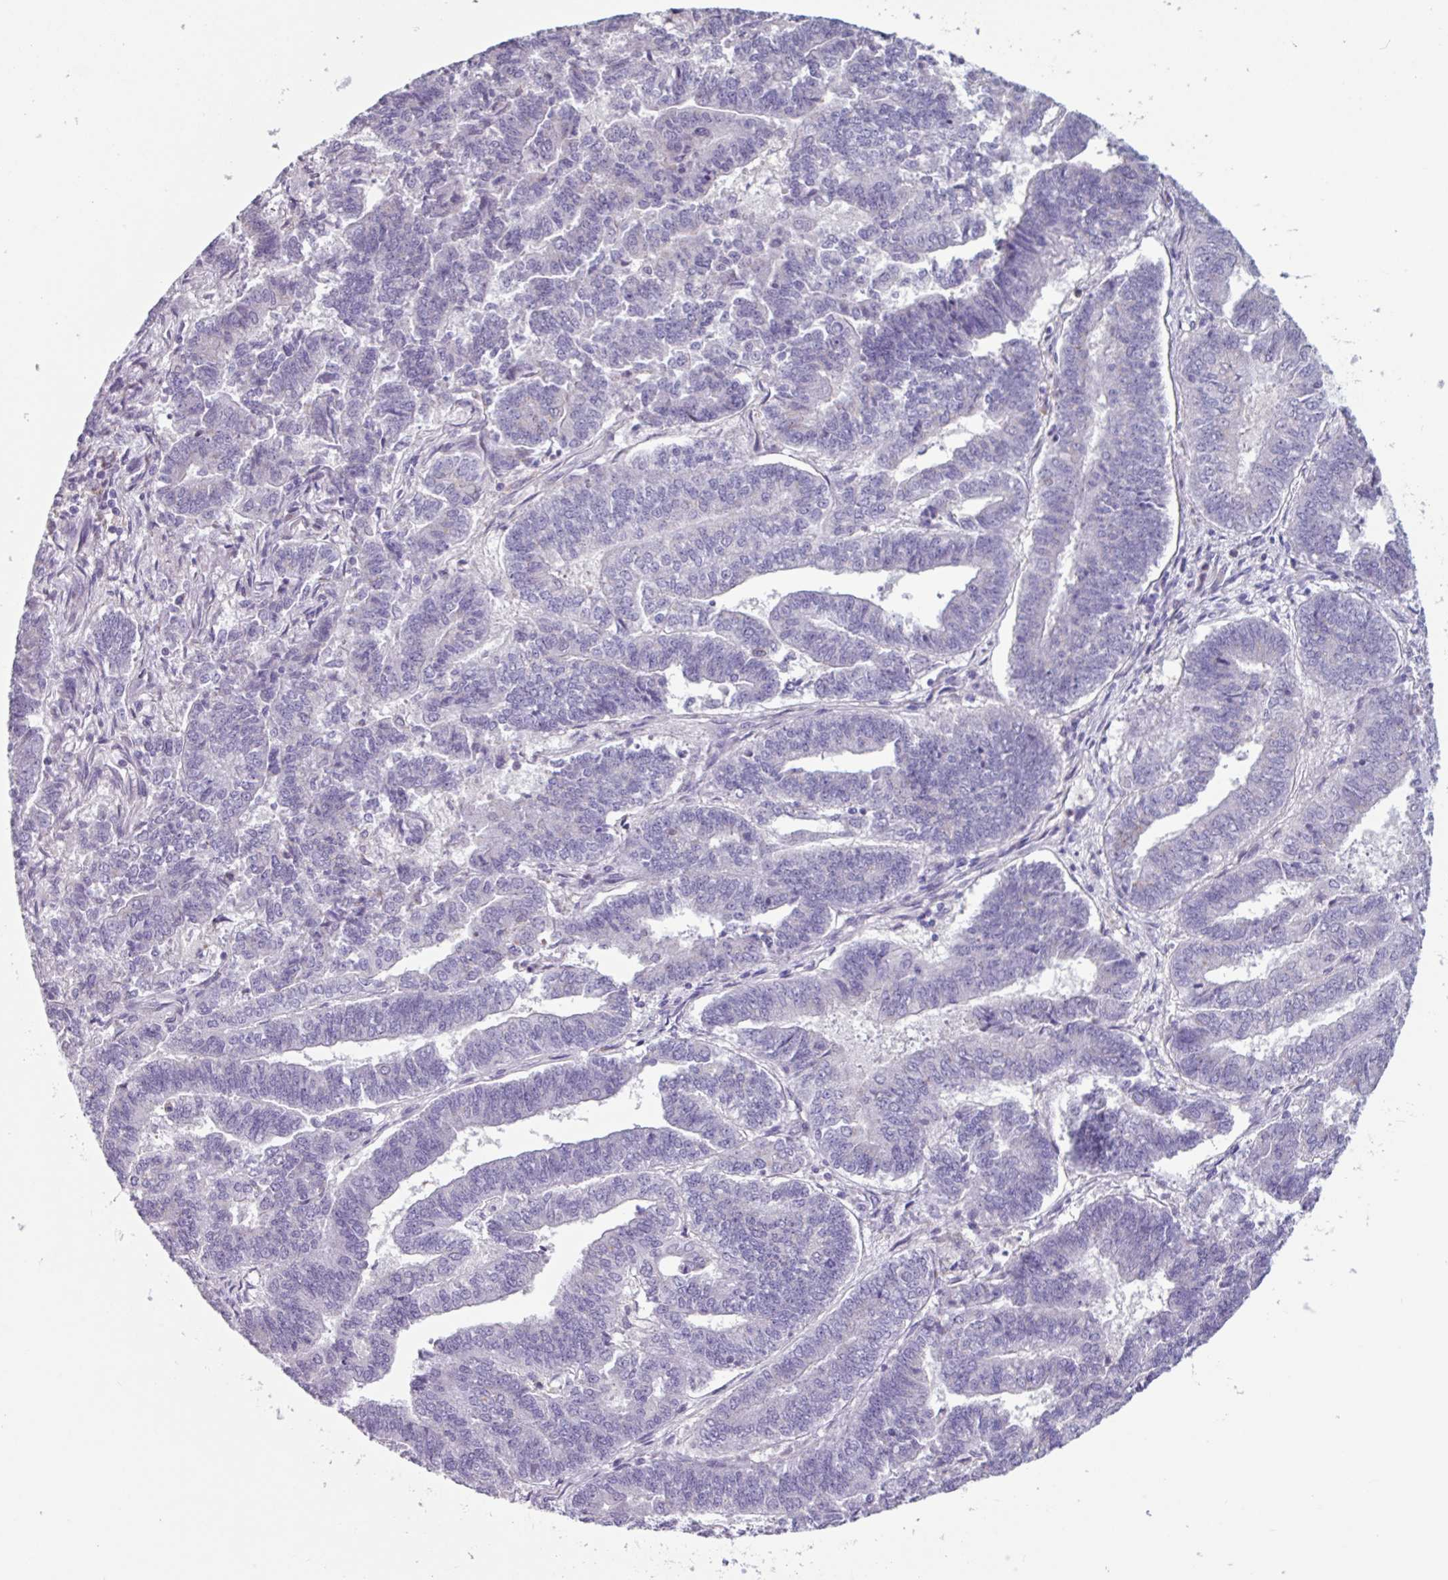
{"staining": {"intensity": "negative", "quantity": "none", "location": "none"}, "tissue": "endometrial cancer", "cell_type": "Tumor cells", "image_type": "cancer", "snomed": [{"axis": "morphology", "description": "Adenocarcinoma, NOS"}, {"axis": "topography", "description": "Endometrium"}], "caption": "A high-resolution micrograph shows IHC staining of endometrial cancer (adenocarcinoma), which reveals no significant staining in tumor cells.", "gene": "ADGRE1", "patient": {"sex": "female", "age": 72}}